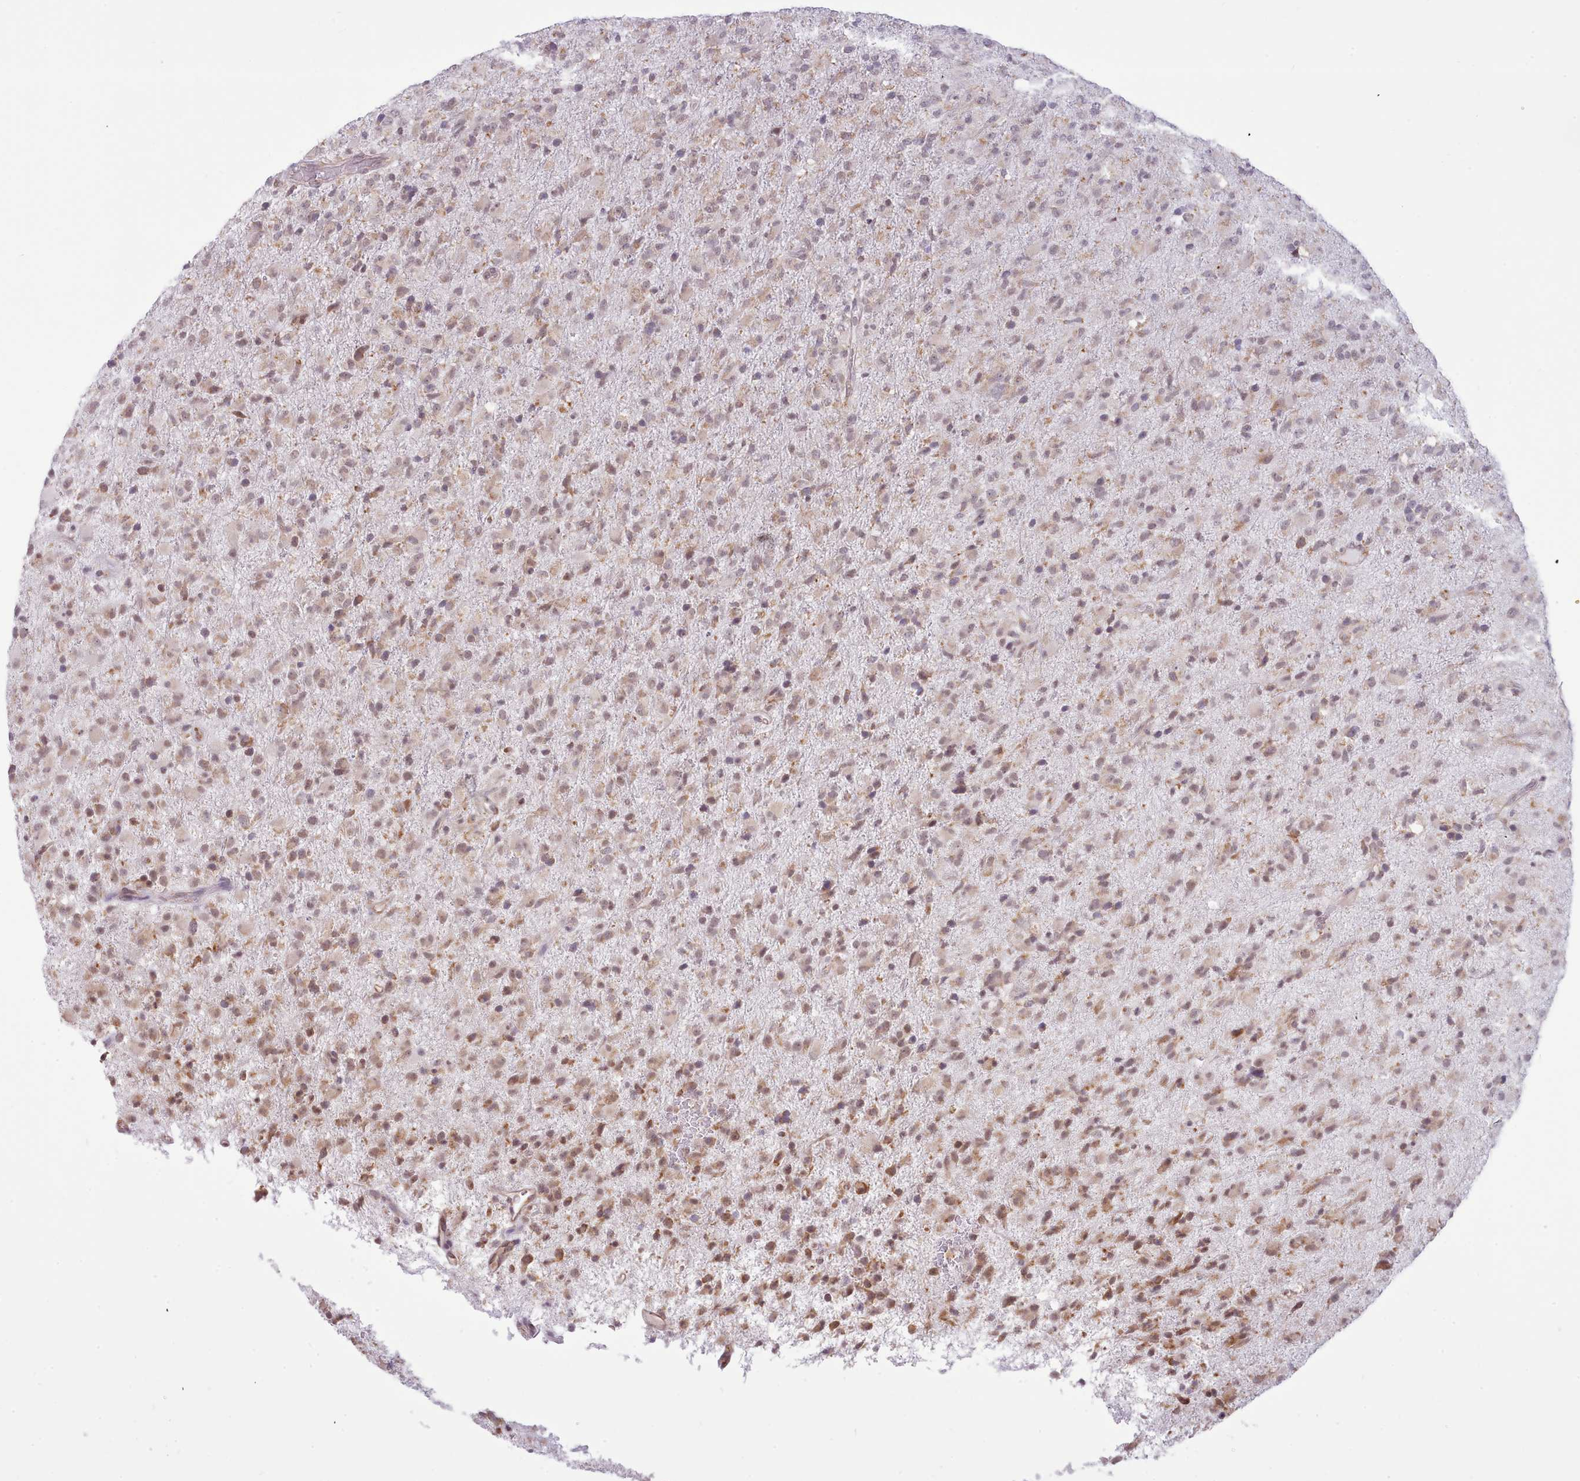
{"staining": {"intensity": "moderate", "quantity": "25%-75%", "location": "cytoplasmic/membranous,nuclear"}, "tissue": "glioma", "cell_type": "Tumor cells", "image_type": "cancer", "snomed": [{"axis": "morphology", "description": "Glioma, malignant, Low grade"}, {"axis": "topography", "description": "Brain"}], "caption": "Protein staining by IHC exhibits moderate cytoplasmic/membranous and nuclear staining in approximately 25%-75% of tumor cells in low-grade glioma (malignant).", "gene": "SEC61B", "patient": {"sex": "male", "age": 65}}